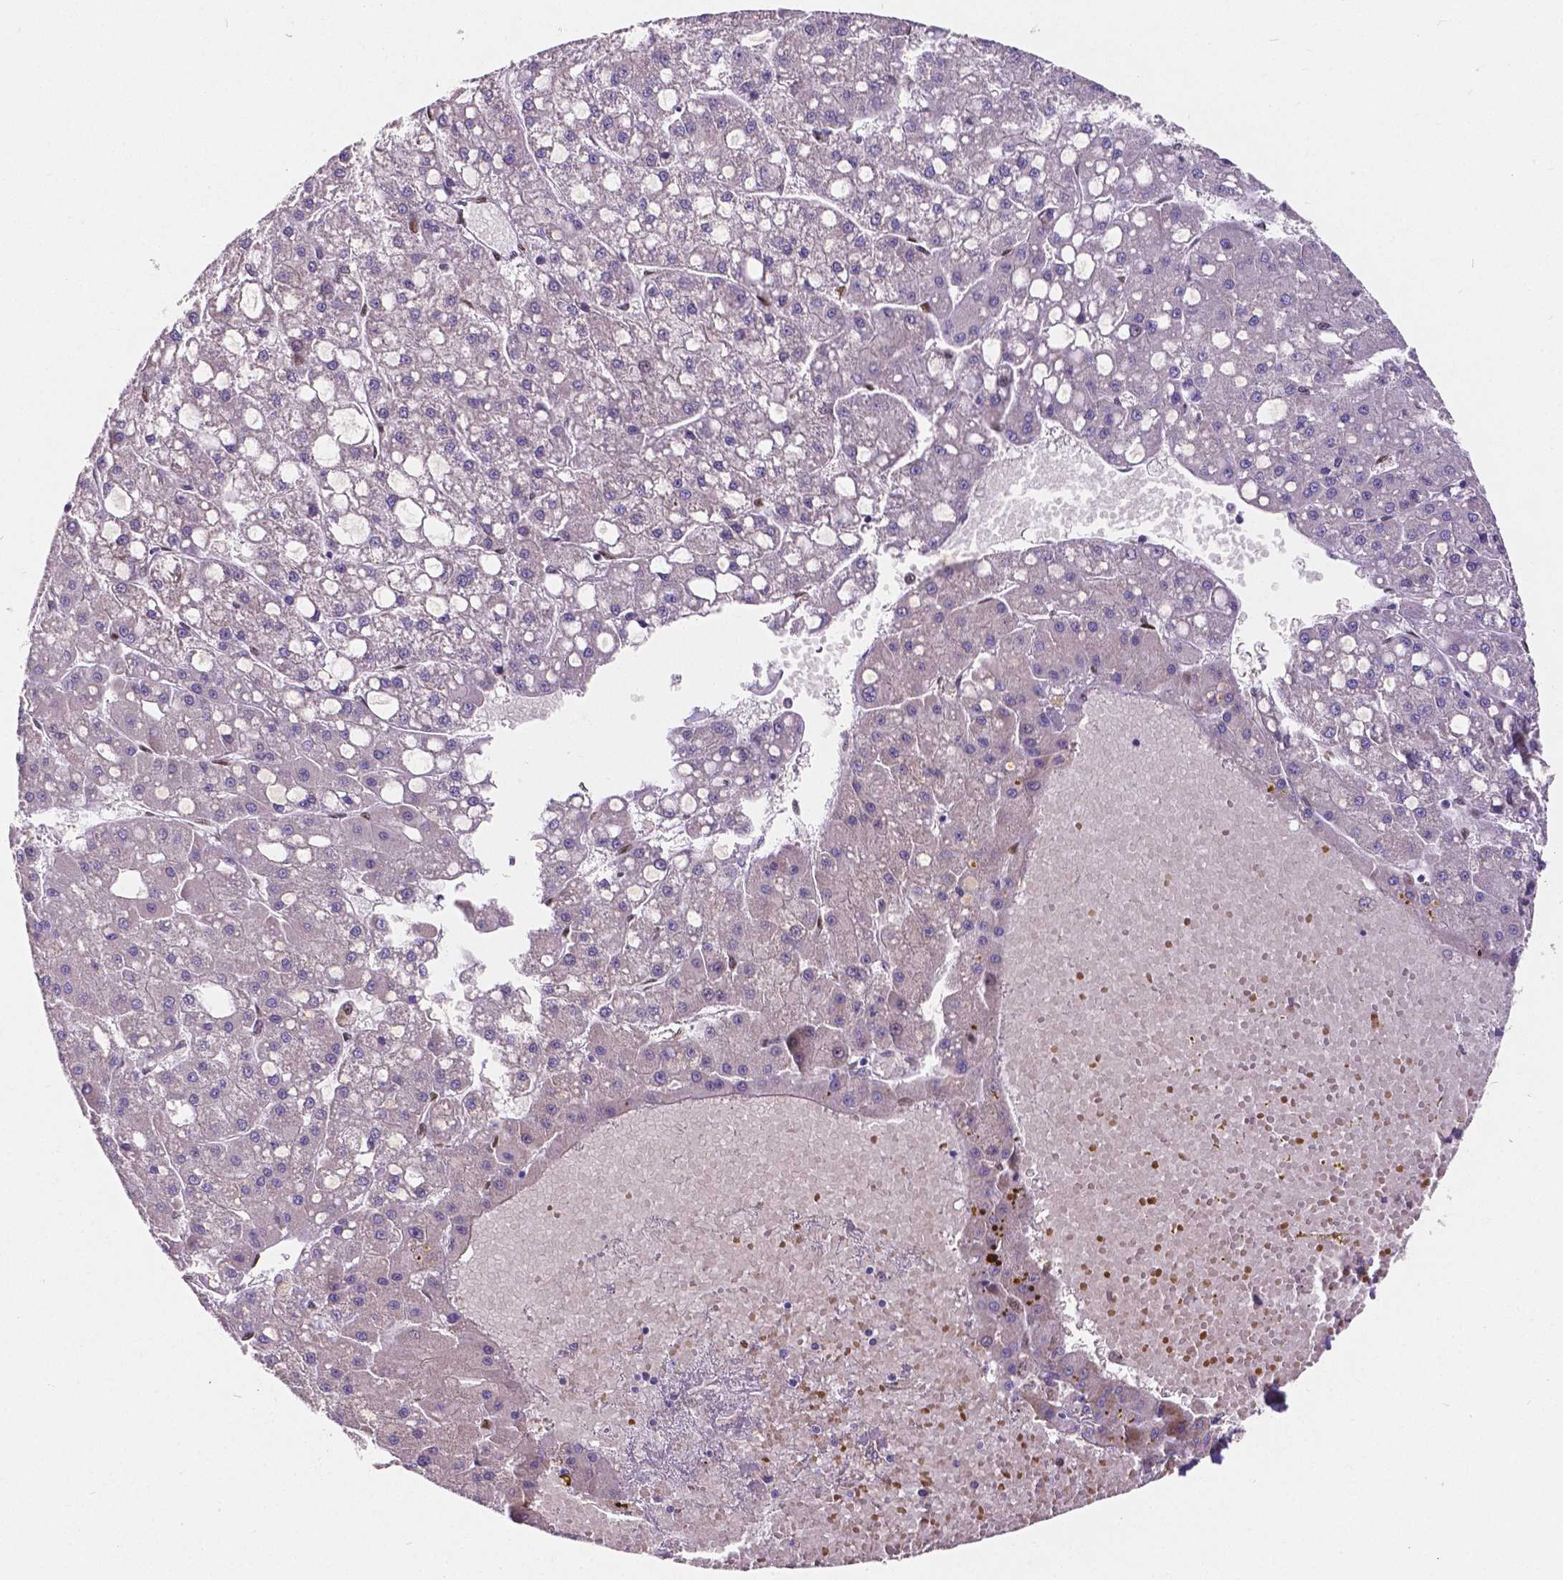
{"staining": {"intensity": "negative", "quantity": "none", "location": "none"}, "tissue": "liver cancer", "cell_type": "Tumor cells", "image_type": "cancer", "snomed": [{"axis": "morphology", "description": "Carcinoma, Hepatocellular, NOS"}, {"axis": "topography", "description": "Liver"}], "caption": "DAB immunohistochemical staining of human hepatocellular carcinoma (liver) reveals no significant staining in tumor cells.", "gene": "MEF2C", "patient": {"sex": "male", "age": 67}}